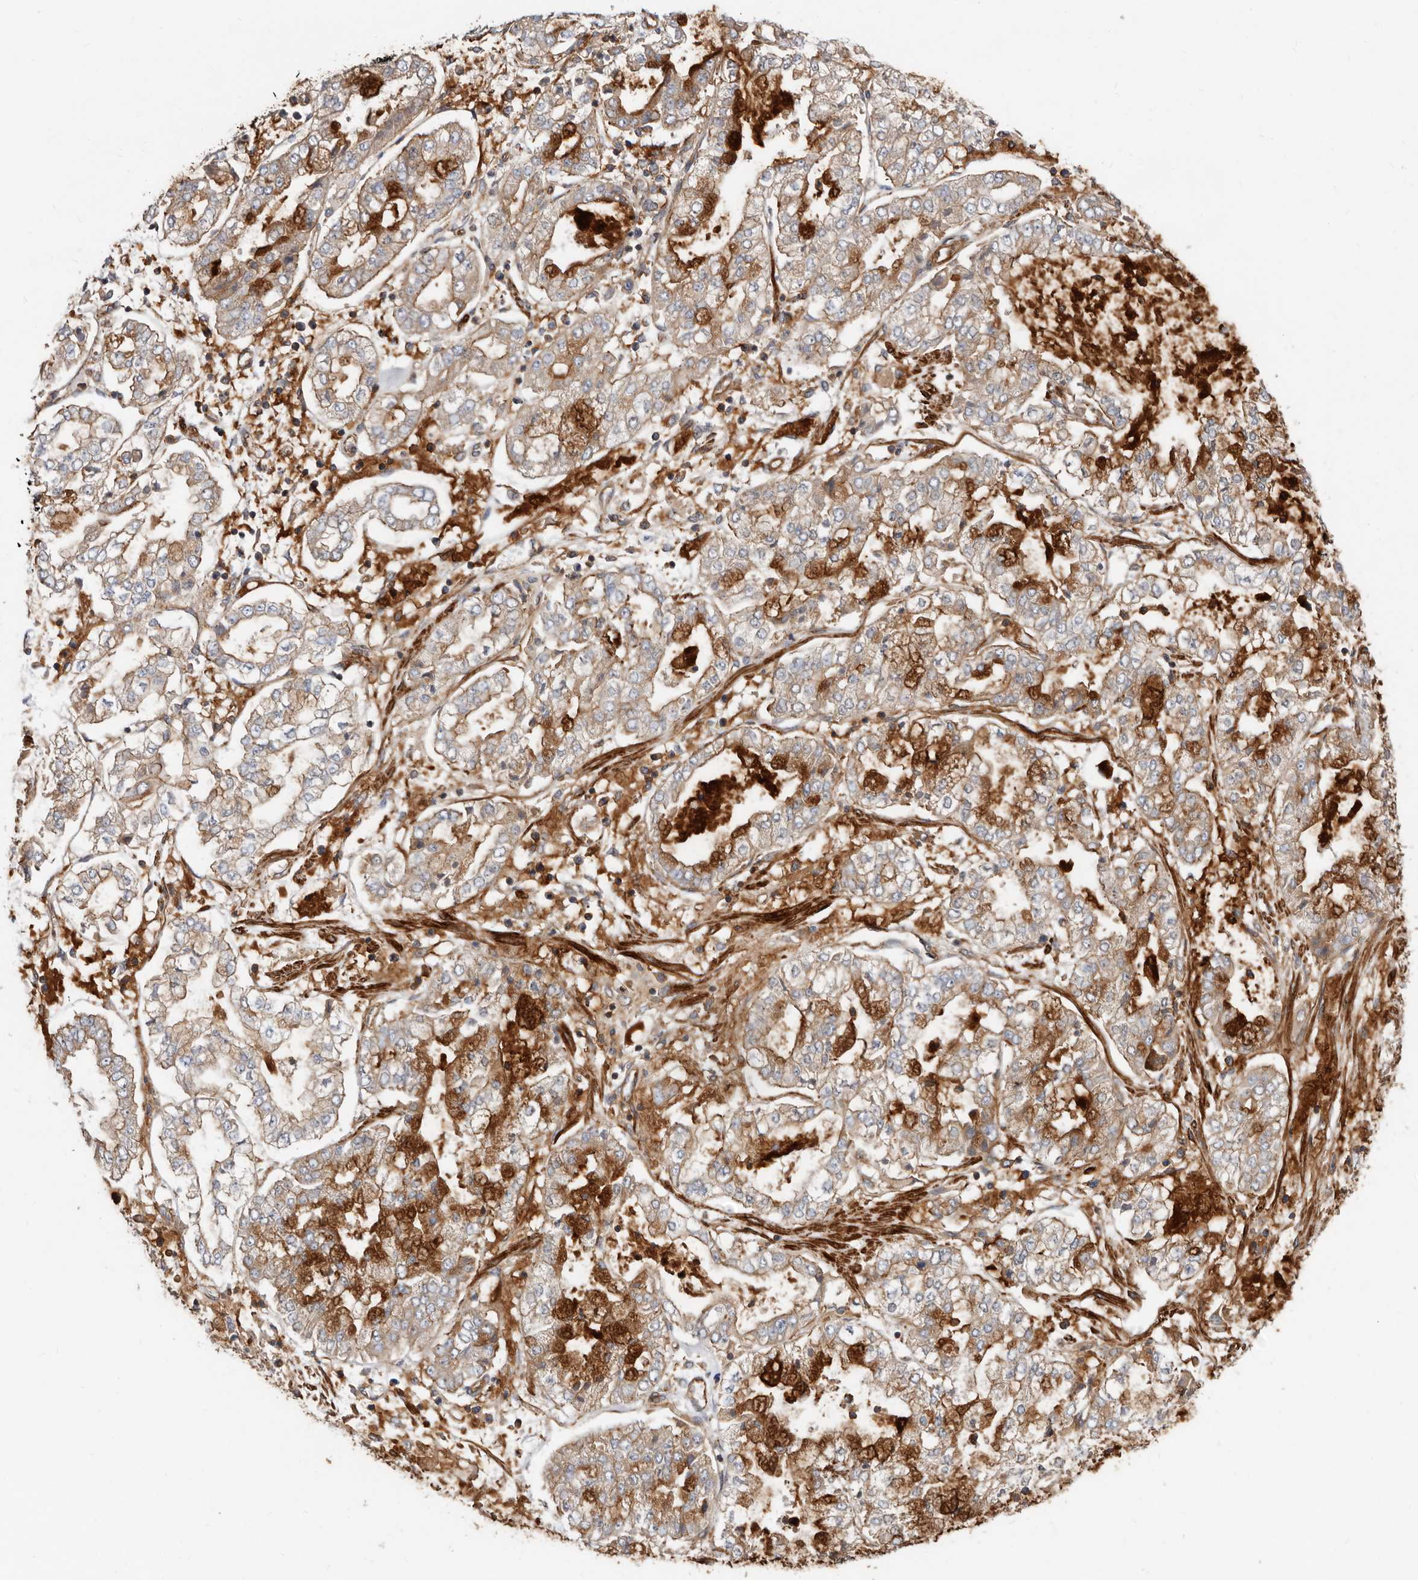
{"staining": {"intensity": "moderate", "quantity": ">75%", "location": "cytoplasmic/membranous"}, "tissue": "stomach cancer", "cell_type": "Tumor cells", "image_type": "cancer", "snomed": [{"axis": "morphology", "description": "Adenocarcinoma, NOS"}, {"axis": "topography", "description": "Stomach"}], "caption": "Immunohistochemical staining of adenocarcinoma (stomach) displays medium levels of moderate cytoplasmic/membranous positivity in approximately >75% of tumor cells. Immunohistochemistry stains the protein in brown and the nuclei are stained blue.", "gene": "TMC7", "patient": {"sex": "male", "age": 76}}